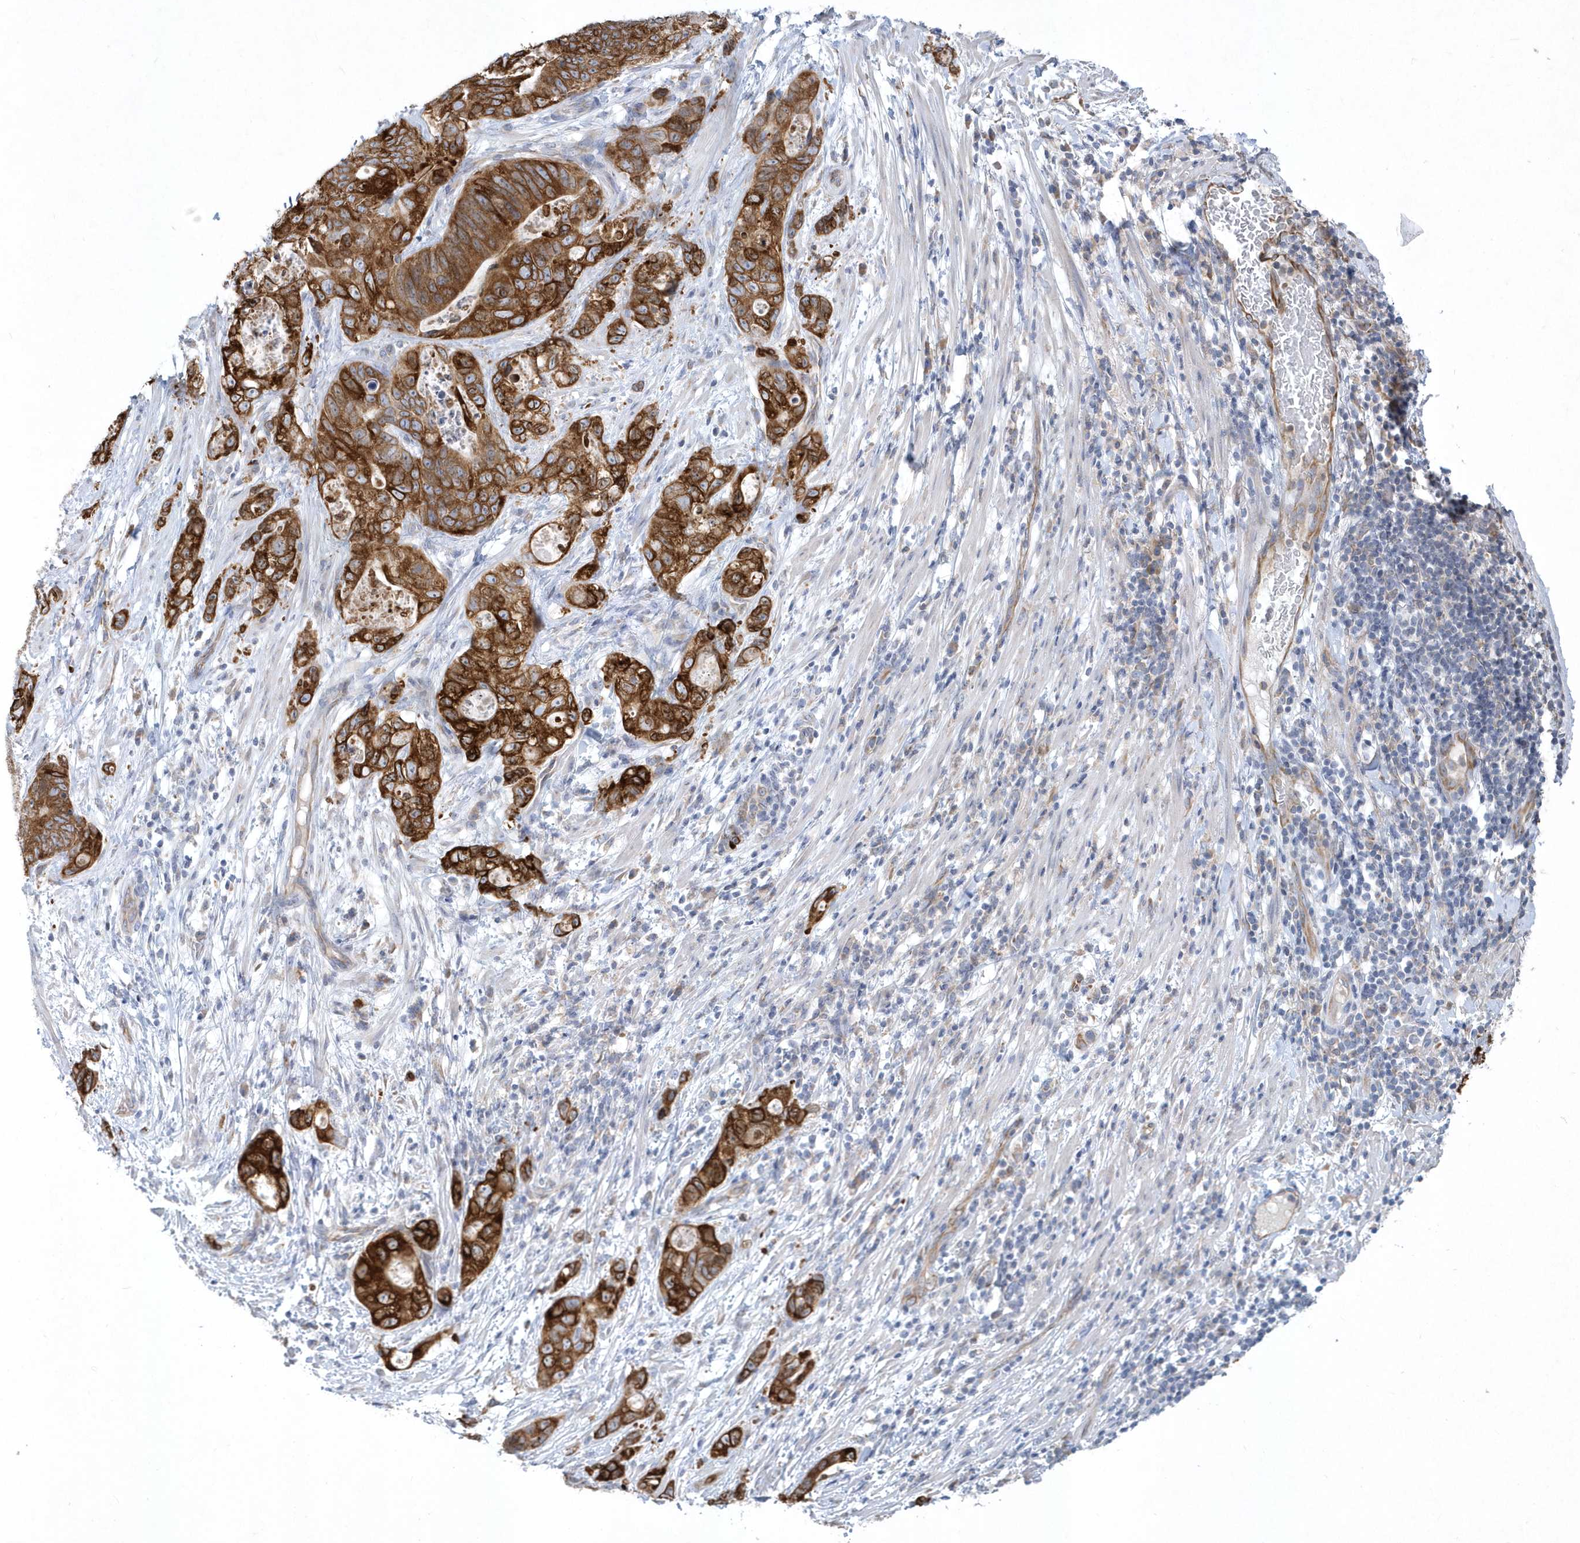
{"staining": {"intensity": "strong", "quantity": ">75%", "location": "cytoplasmic/membranous"}, "tissue": "stomach cancer", "cell_type": "Tumor cells", "image_type": "cancer", "snomed": [{"axis": "morphology", "description": "Normal tissue, NOS"}, {"axis": "morphology", "description": "Adenocarcinoma, NOS"}, {"axis": "topography", "description": "Stomach"}], "caption": "Immunohistochemical staining of human stomach cancer (adenocarcinoma) exhibits high levels of strong cytoplasmic/membranous staining in approximately >75% of tumor cells. Nuclei are stained in blue.", "gene": "DGAT1", "patient": {"sex": "female", "age": 89}}